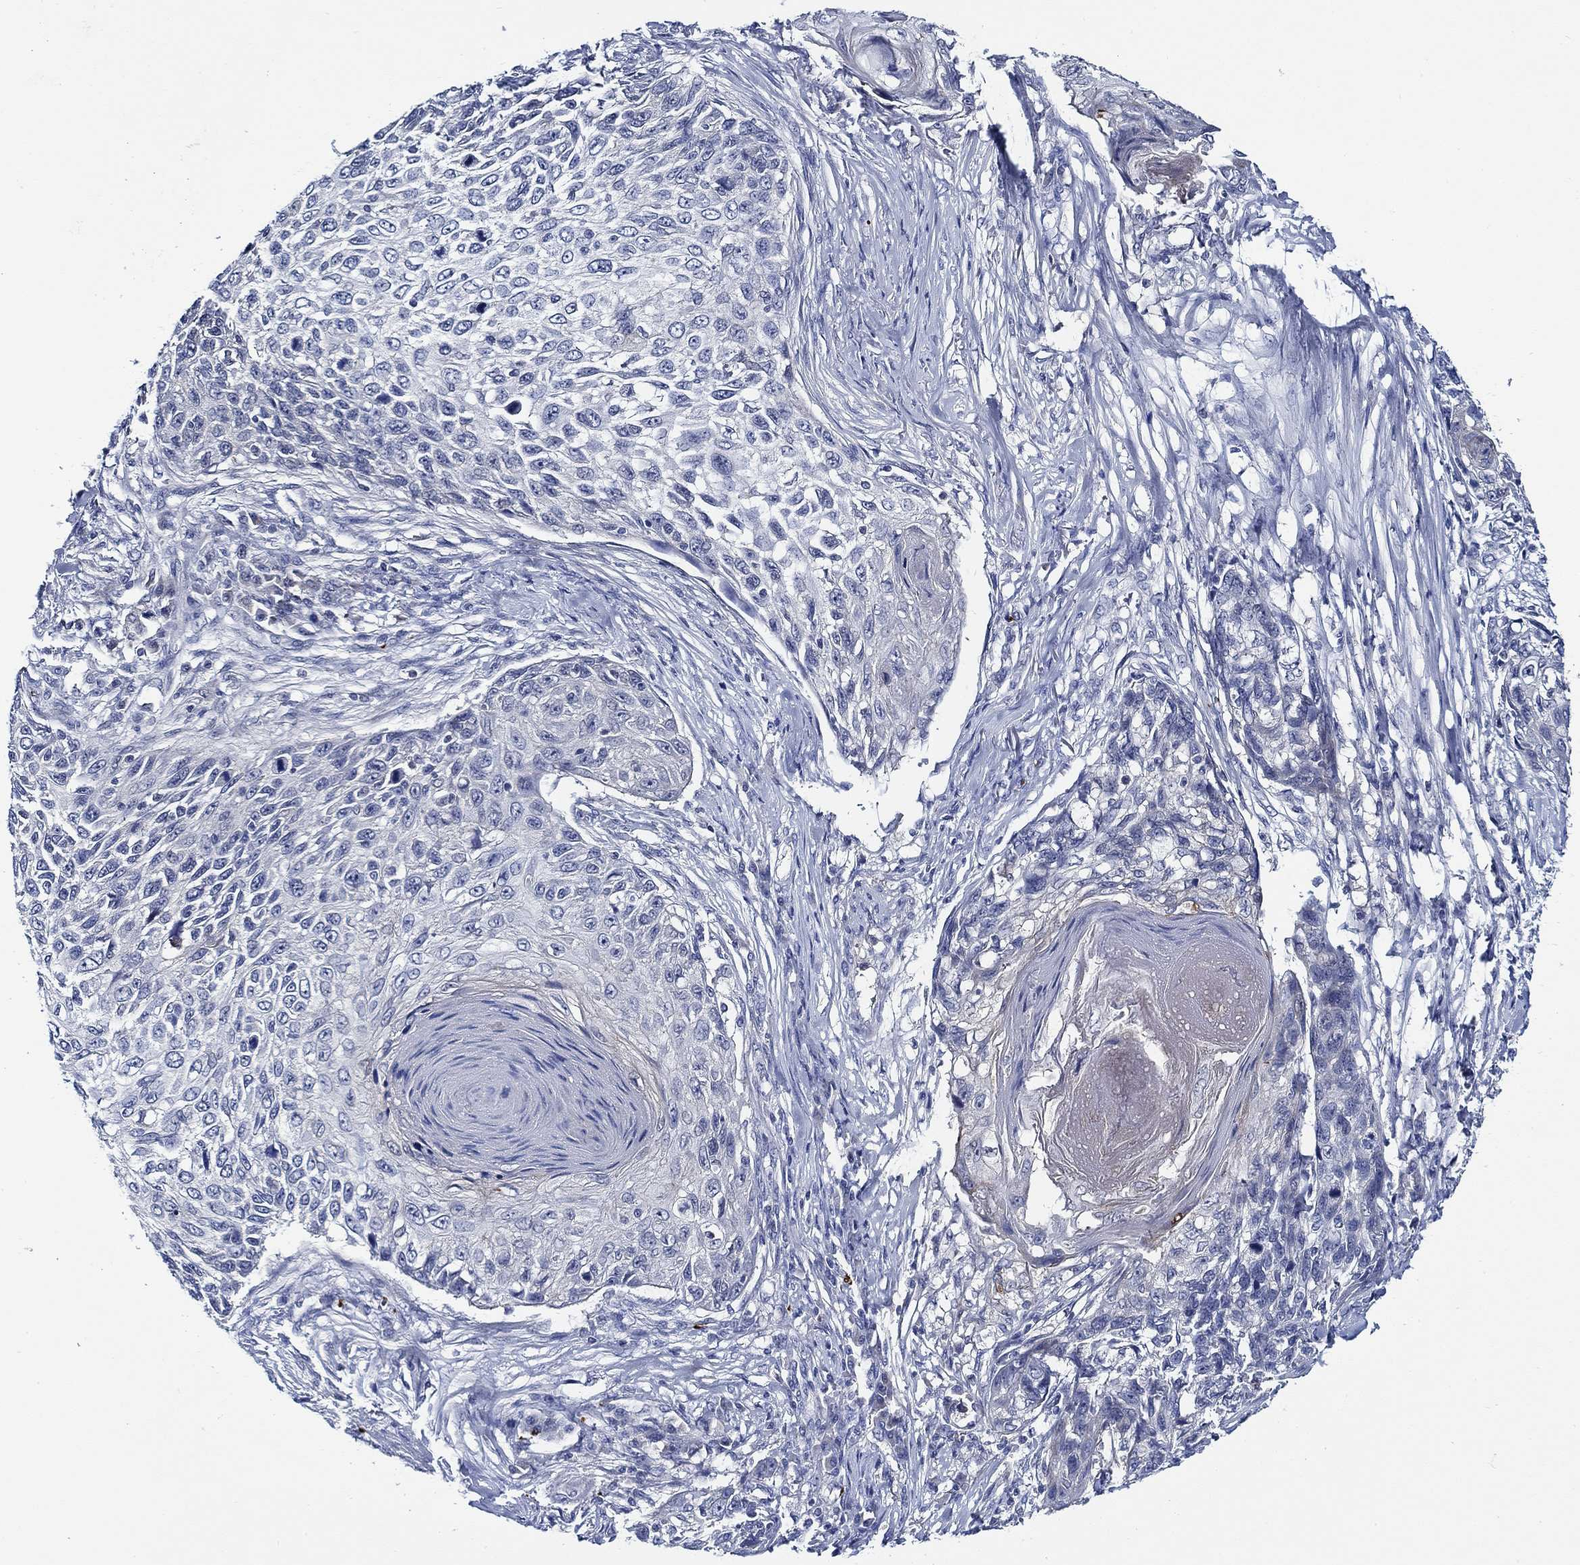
{"staining": {"intensity": "negative", "quantity": "none", "location": "none"}, "tissue": "skin cancer", "cell_type": "Tumor cells", "image_type": "cancer", "snomed": [{"axis": "morphology", "description": "Squamous cell carcinoma, NOS"}, {"axis": "topography", "description": "Skin"}], "caption": "Tumor cells show no significant protein positivity in squamous cell carcinoma (skin).", "gene": "ALOX12", "patient": {"sex": "male", "age": 92}}